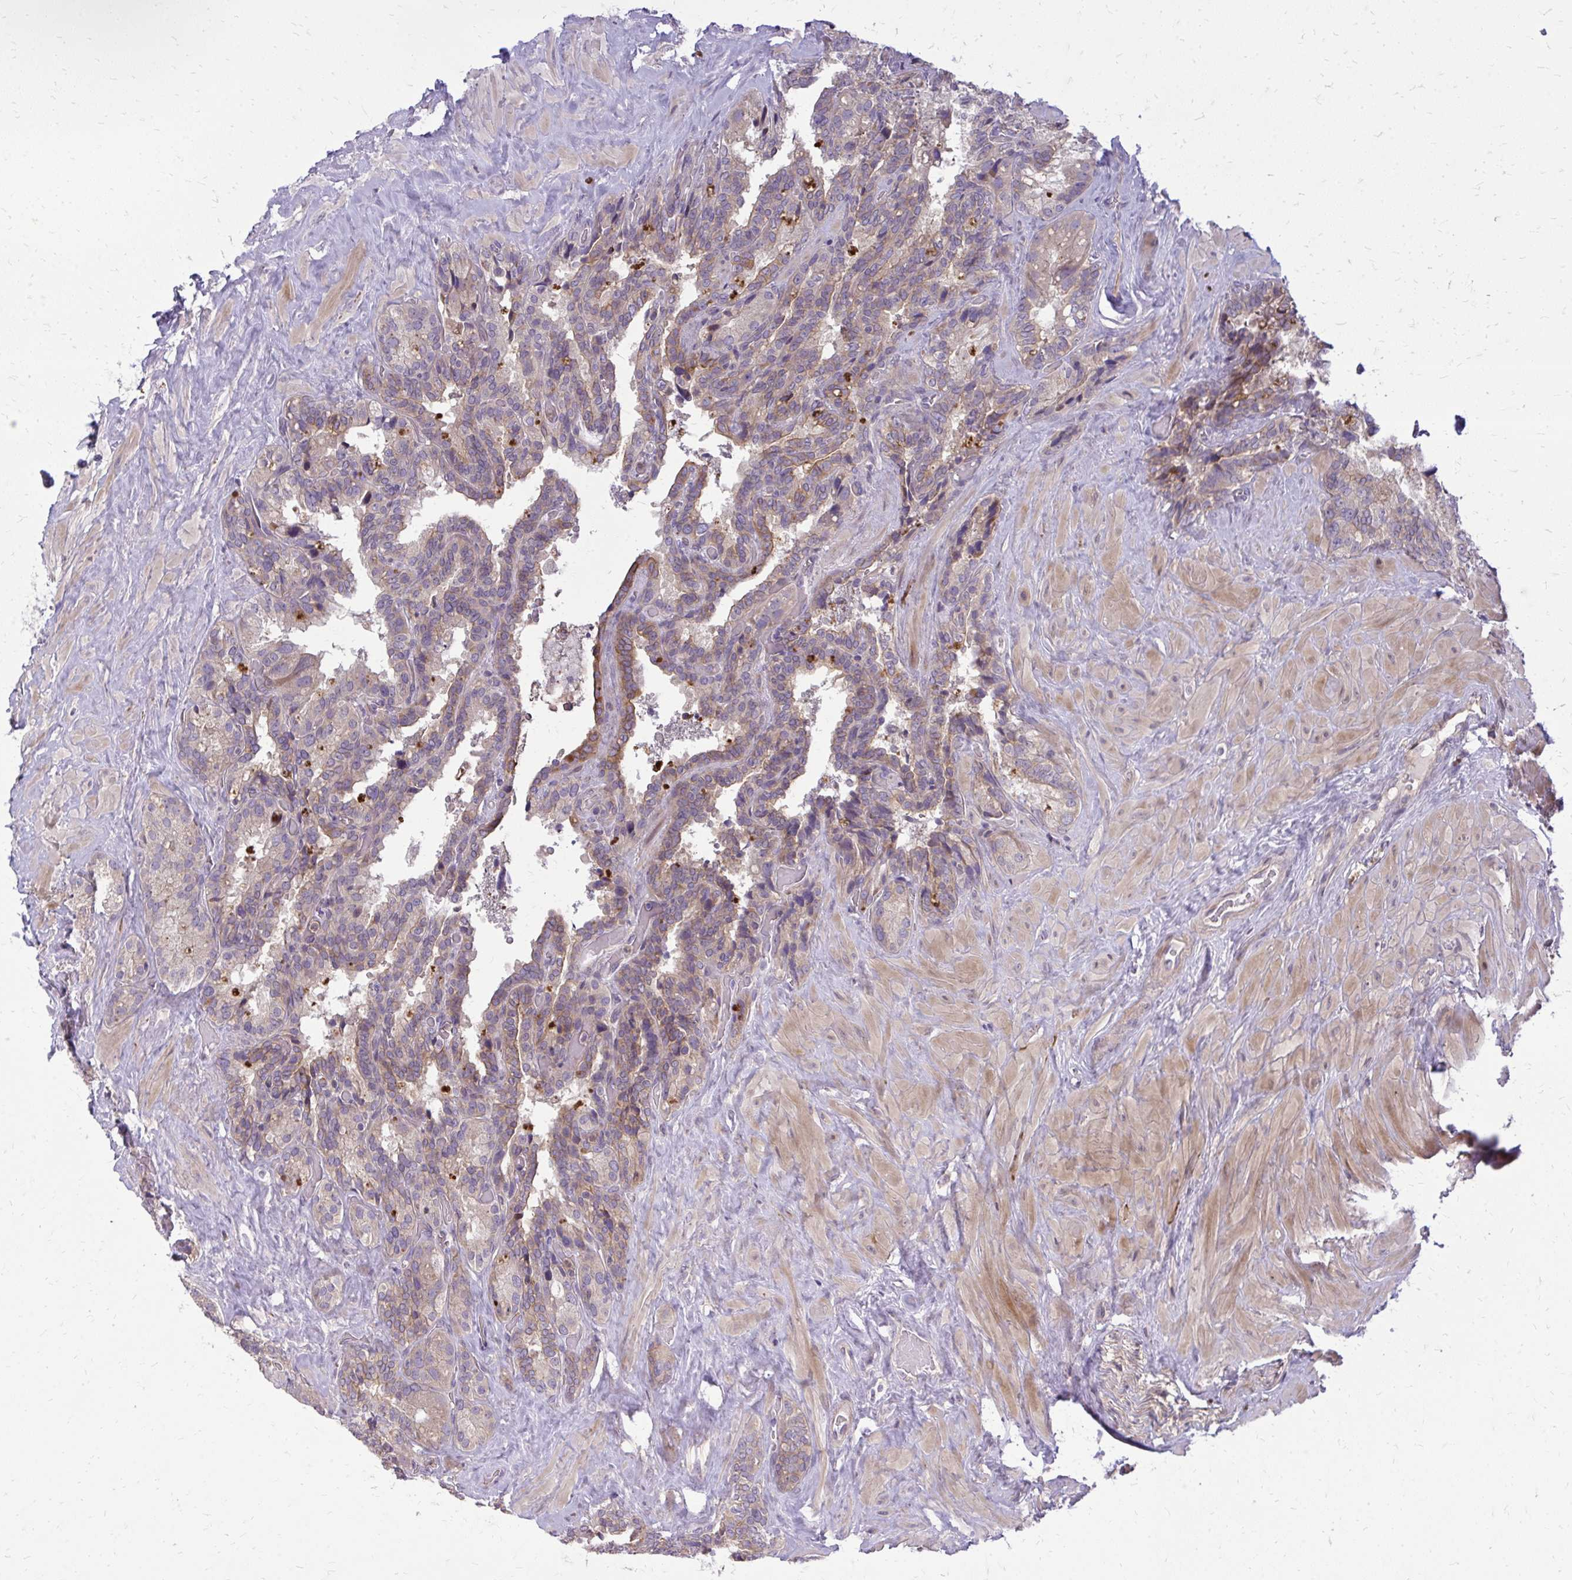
{"staining": {"intensity": "moderate", "quantity": "<25%", "location": "cytoplasmic/membranous"}, "tissue": "seminal vesicle", "cell_type": "Glandular cells", "image_type": "normal", "snomed": [{"axis": "morphology", "description": "Normal tissue, NOS"}, {"axis": "topography", "description": "Seminal veicle"}], "caption": "This image displays IHC staining of benign human seminal vesicle, with low moderate cytoplasmic/membranous staining in about <25% of glandular cells.", "gene": "OXNAD1", "patient": {"sex": "male", "age": 60}}